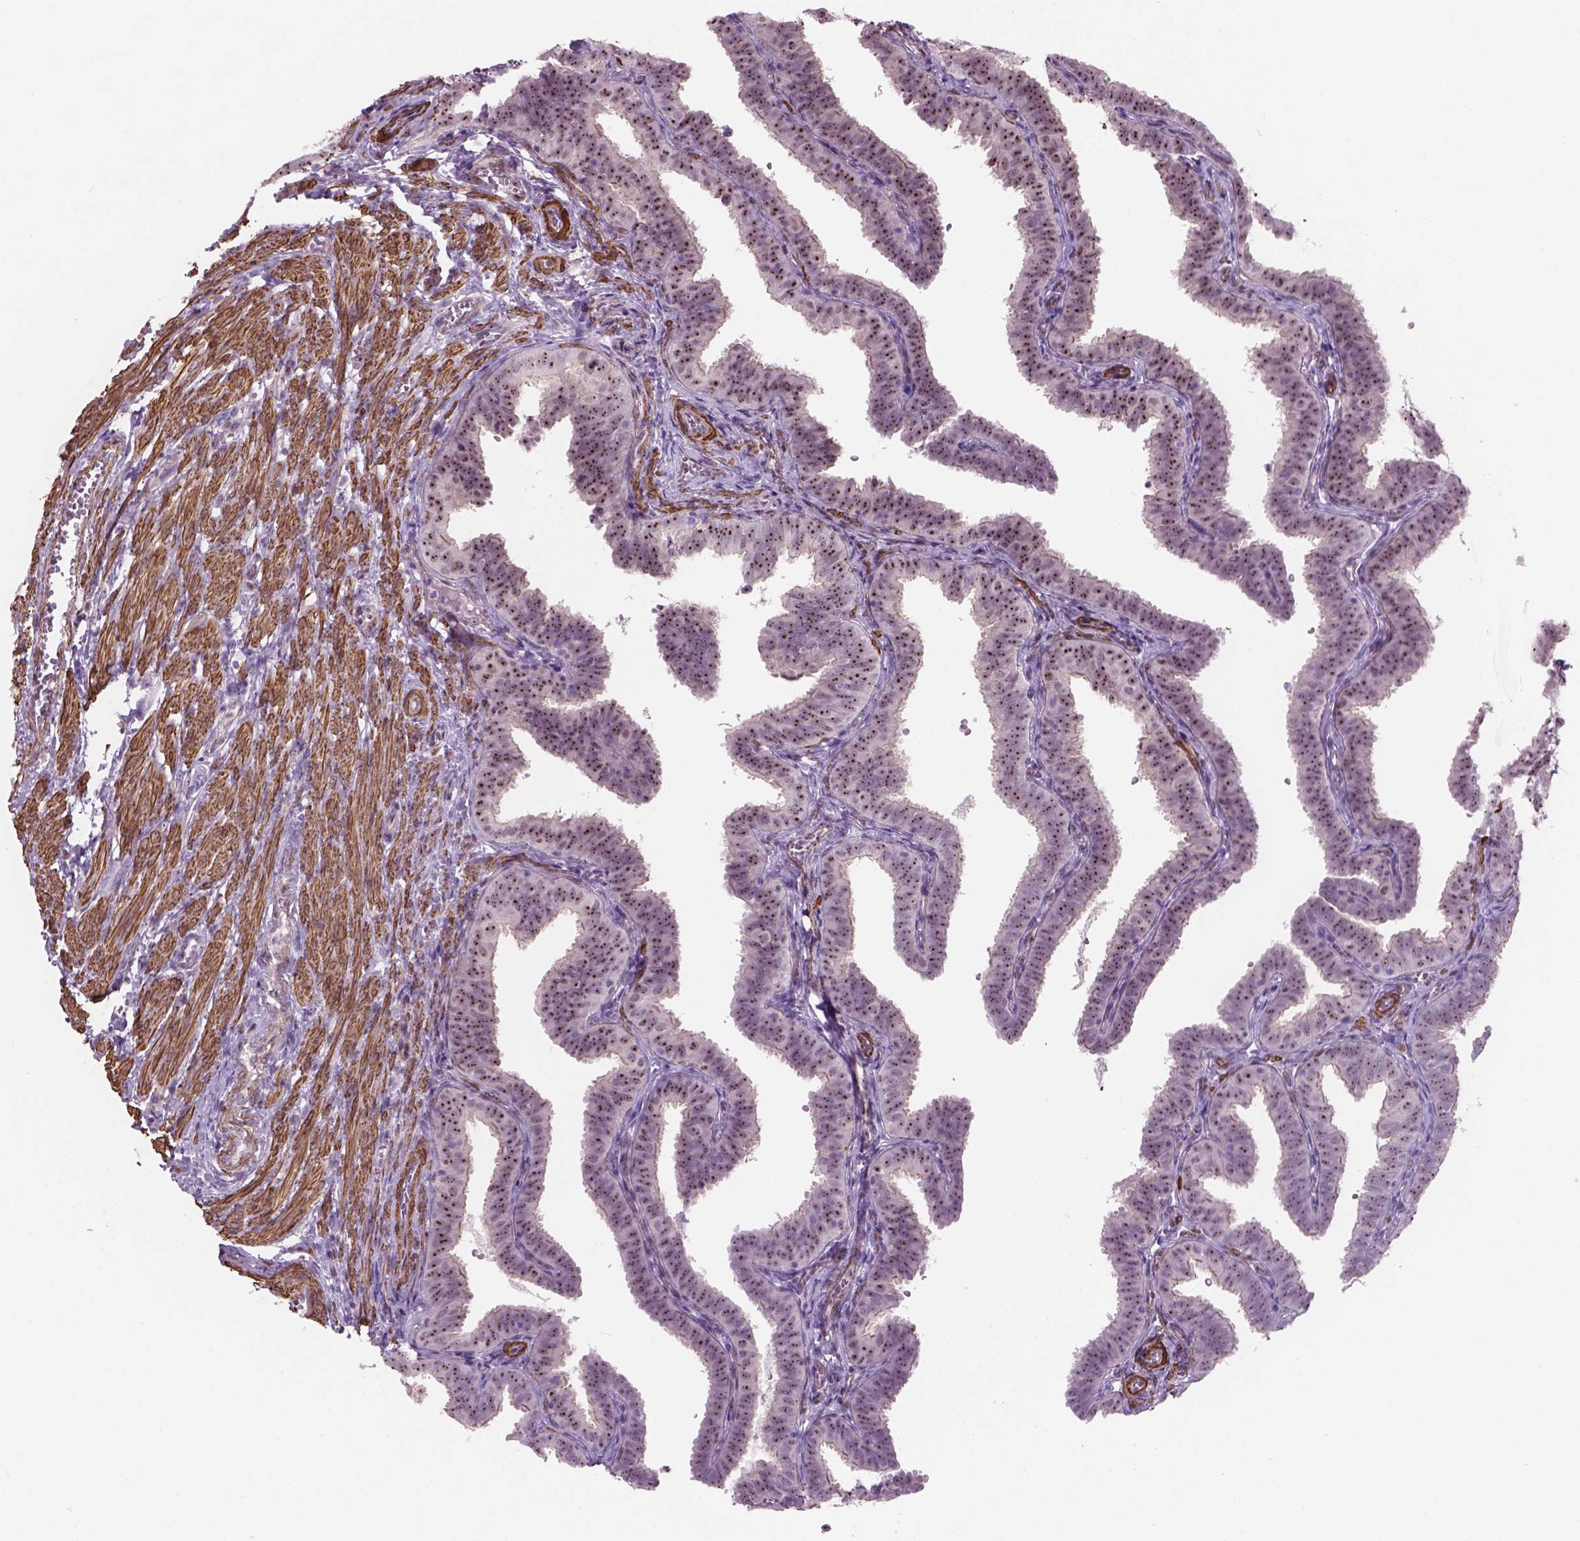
{"staining": {"intensity": "moderate", "quantity": ">75%", "location": "nuclear"}, "tissue": "fallopian tube", "cell_type": "Glandular cells", "image_type": "normal", "snomed": [{"axis": "morphology", "description": "Normal tissue, NOS"}, {"axis": "topography", "description": "Fallopian tube"}], "caption": "Immunohistochemical staining of unremarkable fallopian tube displays medium levels of moderate nuclear expression in about >75% of glandular cells. Nuclei are stained in blue.", "gene": "RRS1", "patient": {"sex": "female", "age": 25}}